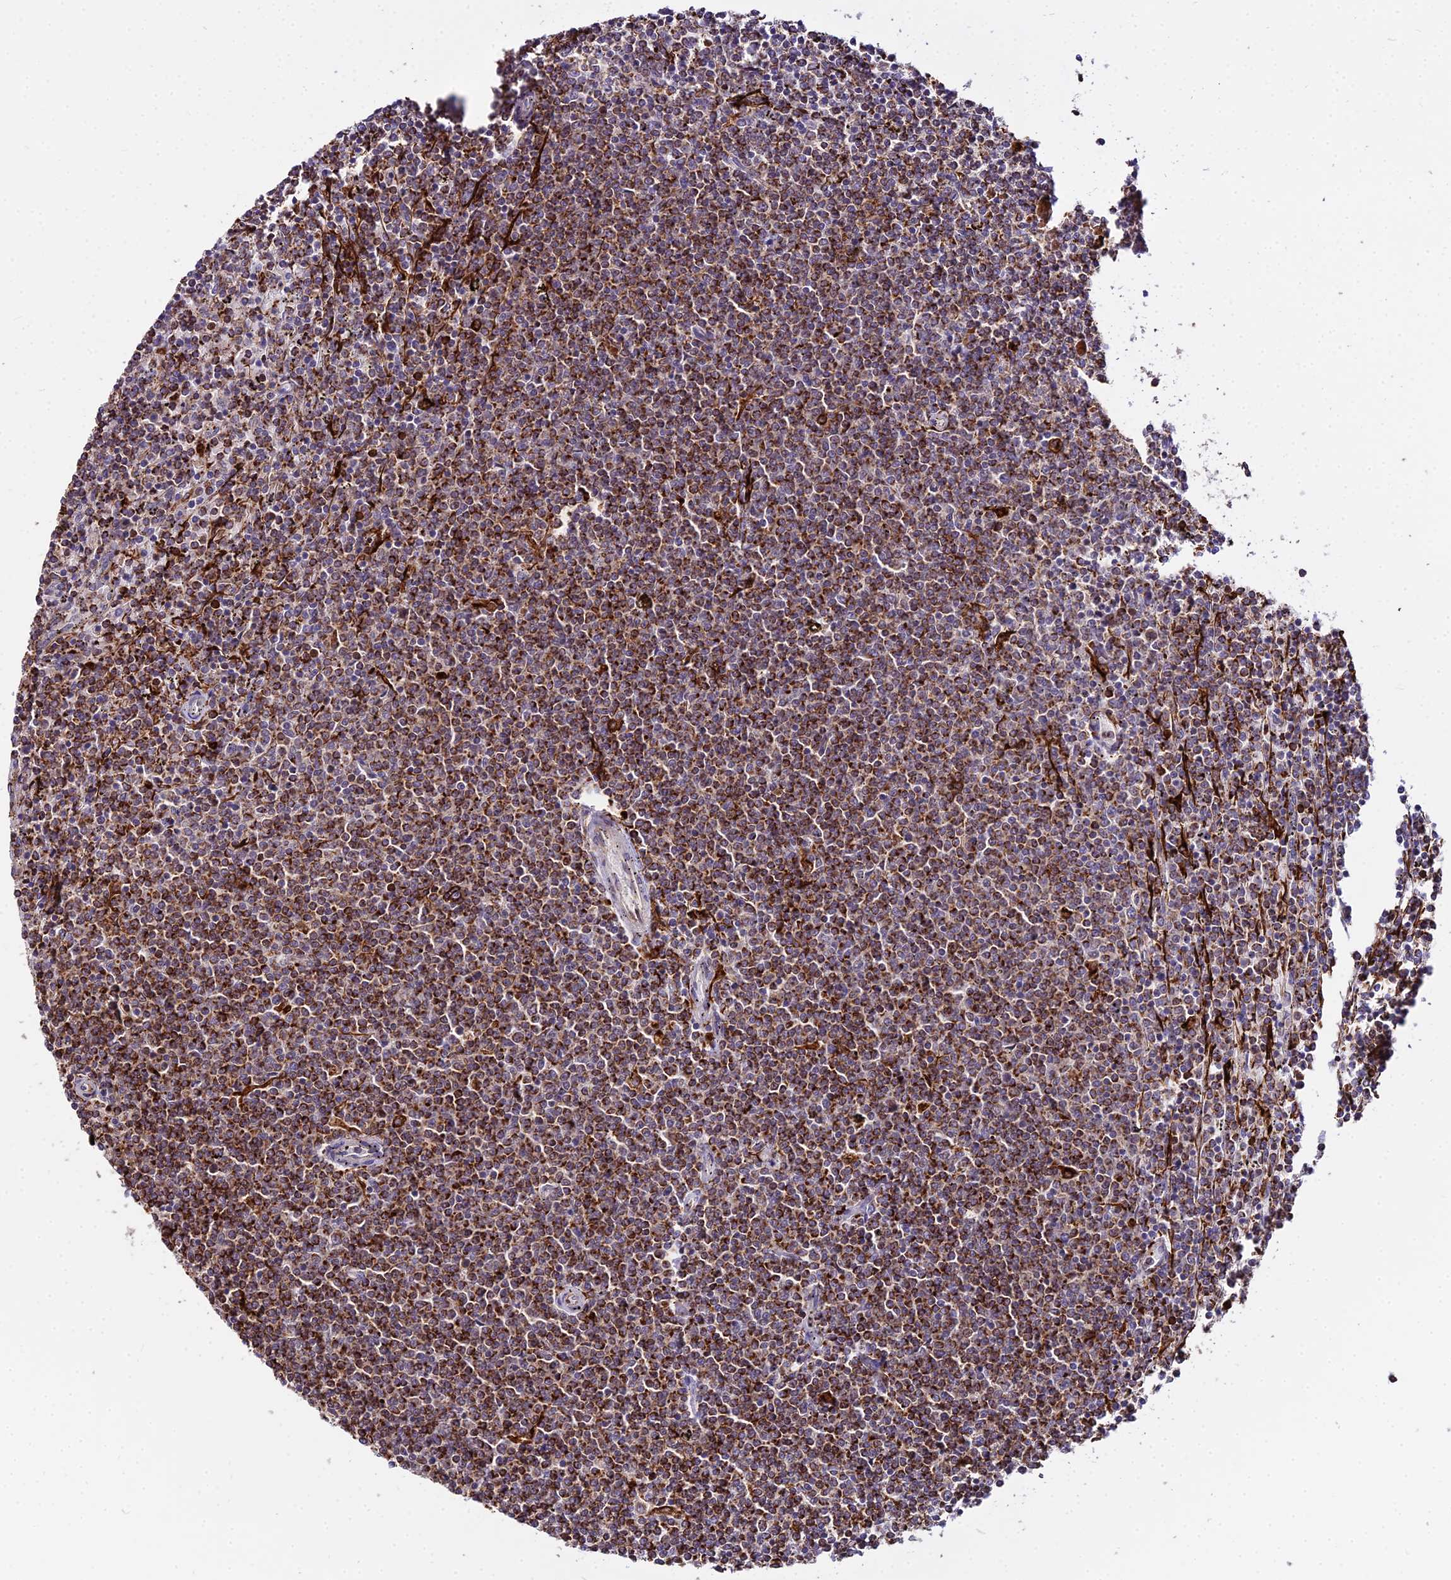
{"staining": {"intensity": "strong", "quantity": ">75%", "location": "cytoplasmic/membranous"}, "tissue": "lymphoma", "cell_type": "Tumor cells", "image_type": "cancer", "snomed": [{"axis": "morphology", "description": "Malignant lymphoma, non-Hodgkin's type, Low grade"}, {"axis": "topography", "description": "Spleen"}], "caption": "Immunohistochemistry image of human malignant lymphoma, non-Hodgkin's type (low-grade) stained for a protein (brown), which shows high levels of strong cytoplasmic/membranous expression in about >75% of tumor cells.", "gene": "PEX19", "patient": {"sex": "female", "age": 50}}